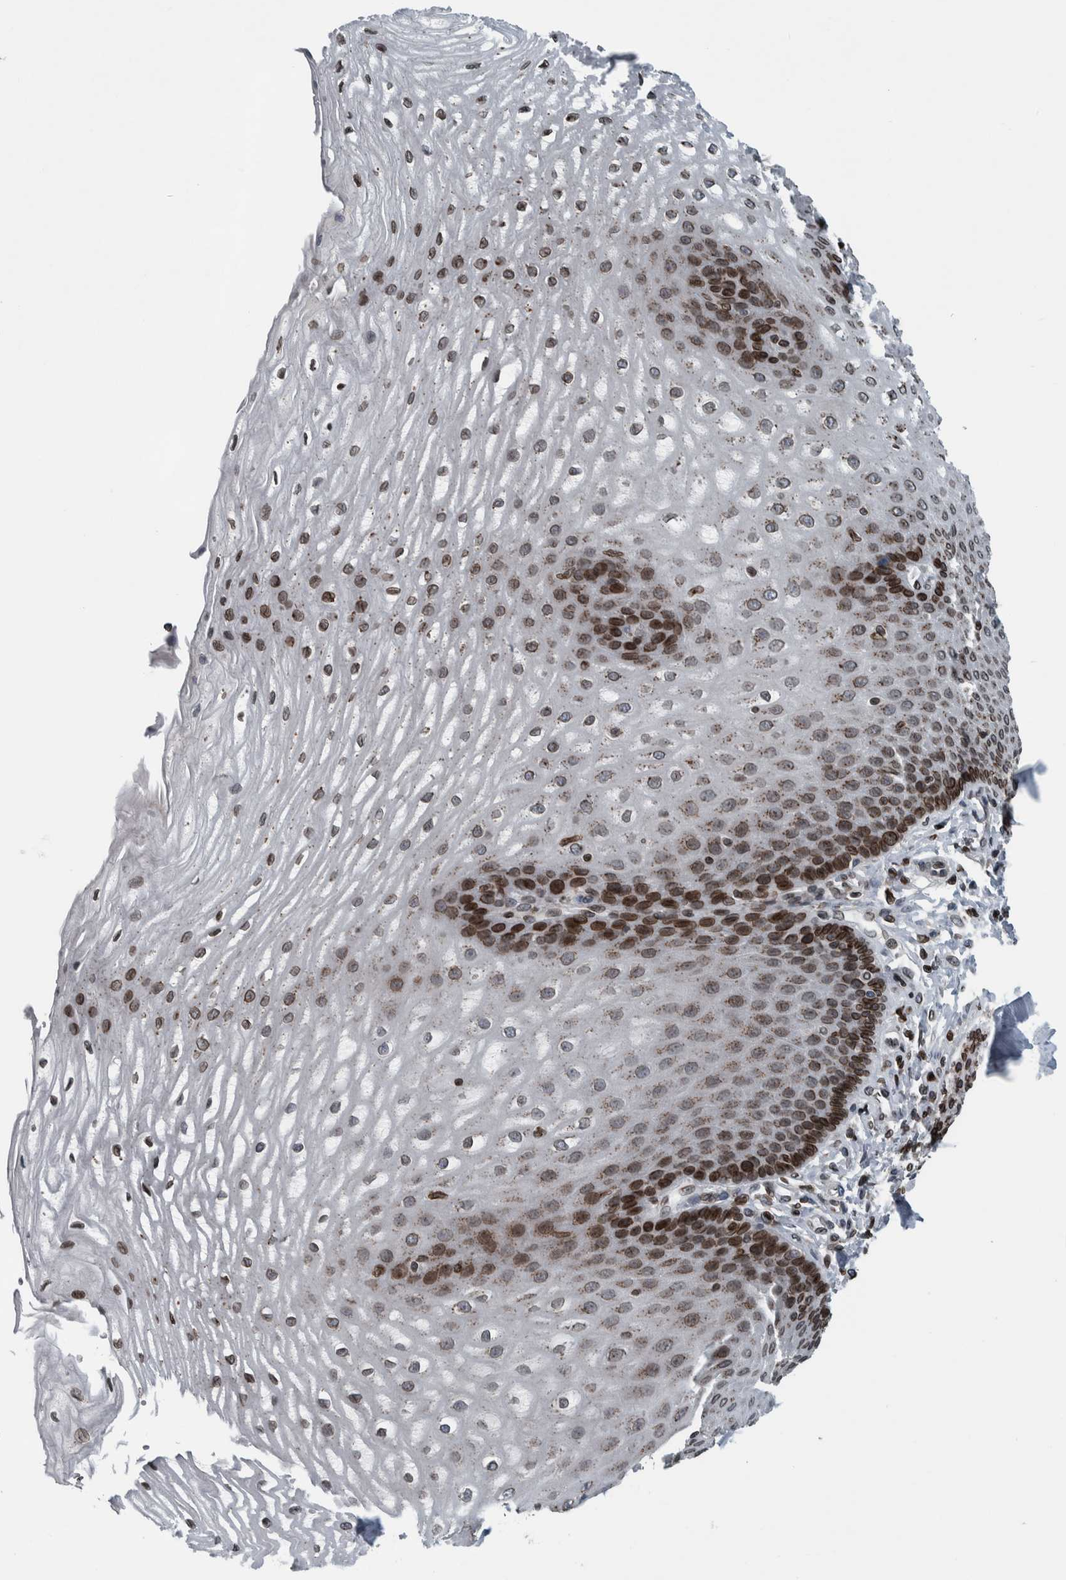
{"staining": {"intensity": "strong", "quantity": "25%-75%", "location": "cytoplasmic/membranous,nuclear"}, "tissue": "esophagus", "cell_type": "Squamous epithelial cells", "image_type": "normal", "snomed": [{"axis": "morphology", "description": "Normal tissue, NOS"}, {"axis": "topography", "description": "Esophagus"}], "caption": "A brown stain shows strong cytoplasmic/membranous,nuclear staining of a protein in squamous epithelial cells of unremarkable esophagus. (DAB IHC, brown staining for protein, blue staining for nuclei).", "gene": "FAM135B", "patient": {"sex": "male", "age": 54}}